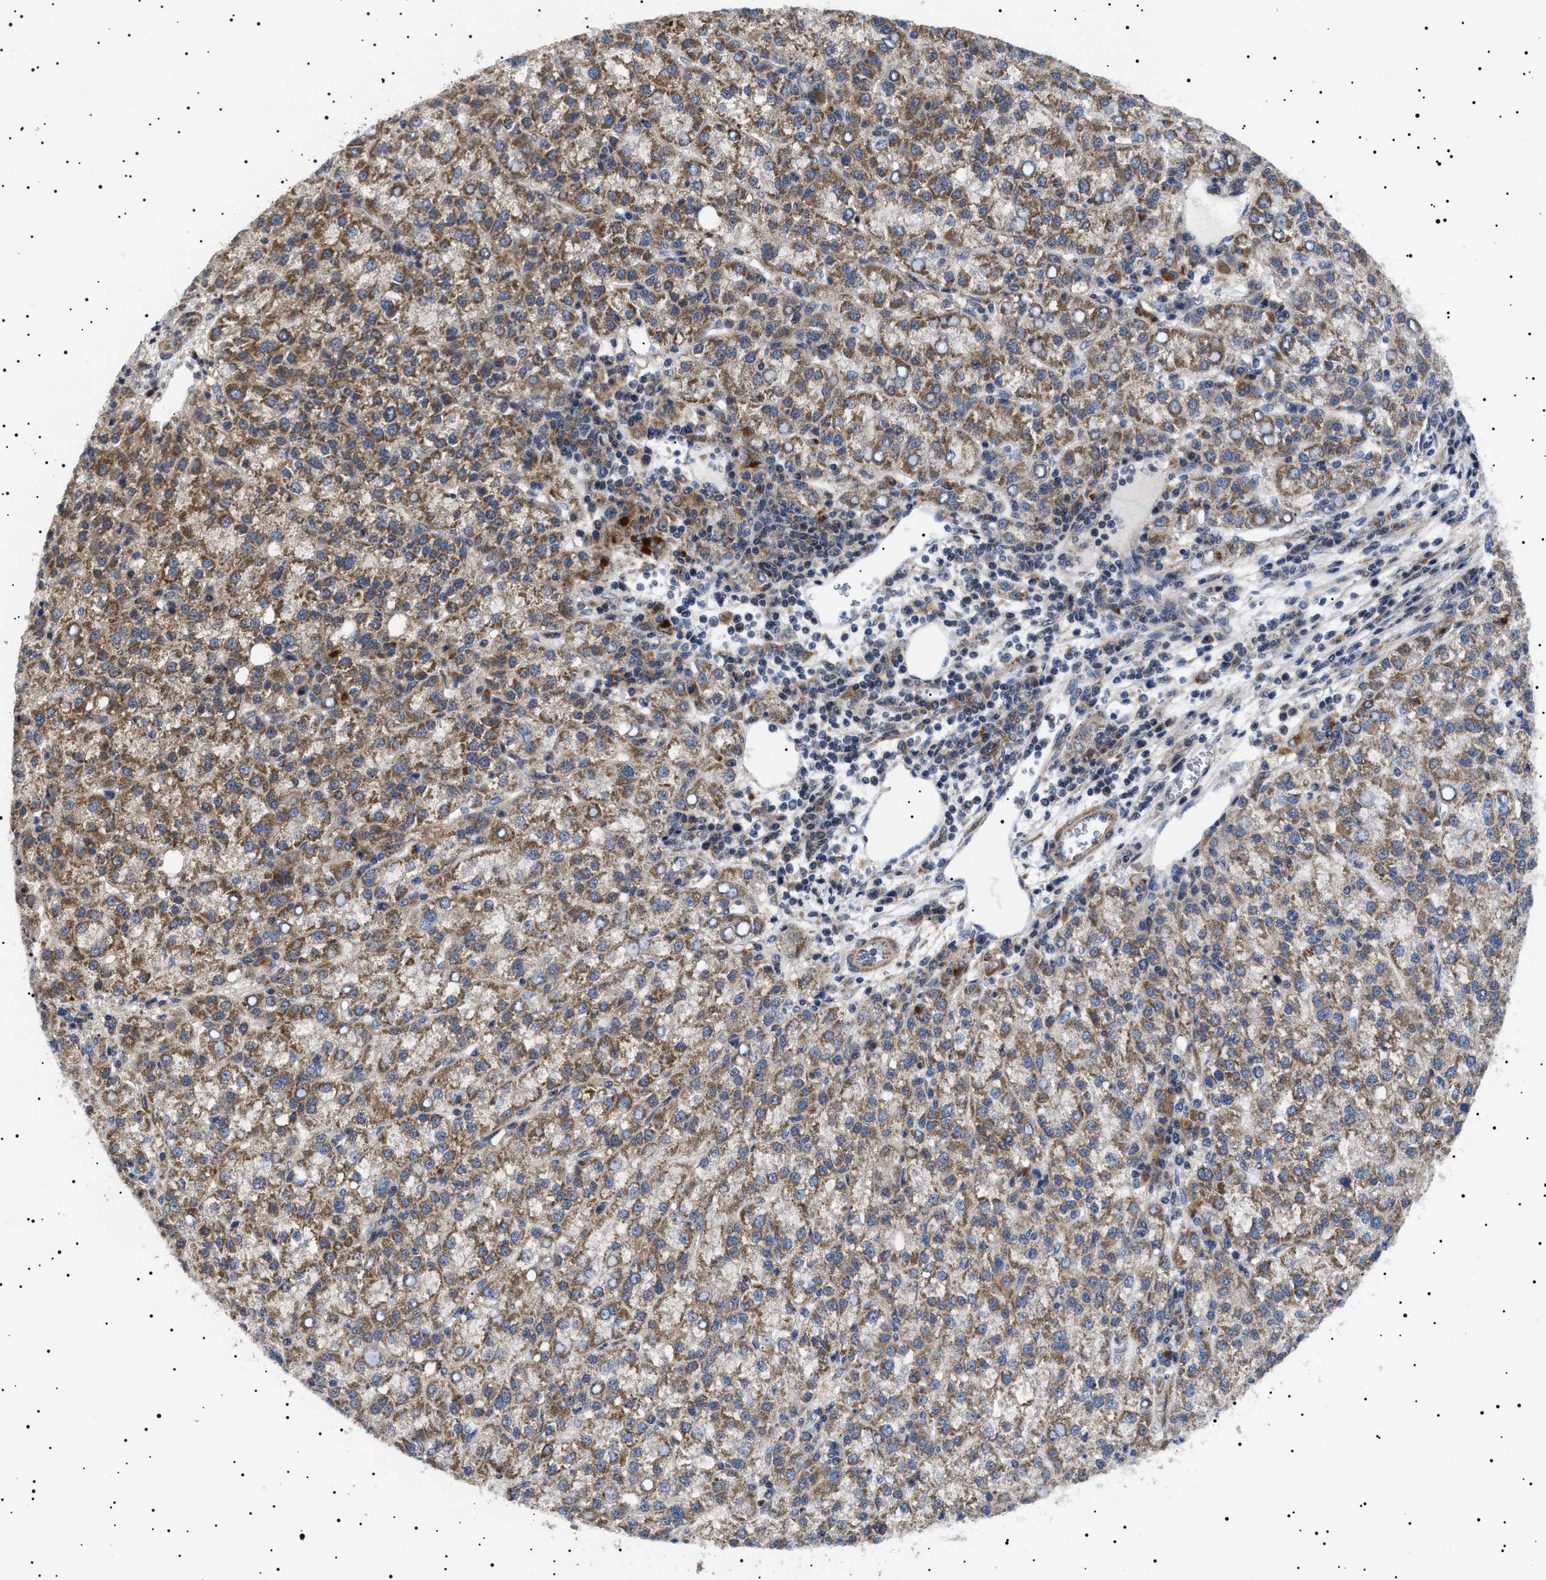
{"staining": {"intensity": "moderate", "quantity": ">75%", "location": "cytoplasmic/membranous"}, "tissue": "liver cancer", "cell_type": "Tumor cells", "image_type": "cancer", "snomed": [{"axis": "morphology", "description": "Carcinoma, Hepatocellular, NOS"}, {"axis": "topography", "description": "Liver"}], "caption": "DAB immunohistochemical staining of human liver cancer (hepatocellular carcinoma) displays moderate cytoplasmic/membranous protein positivity in approximately >75% of tumor cells.", "gene": "RAB34", "patient": {"sex": "female", "age": 58}}